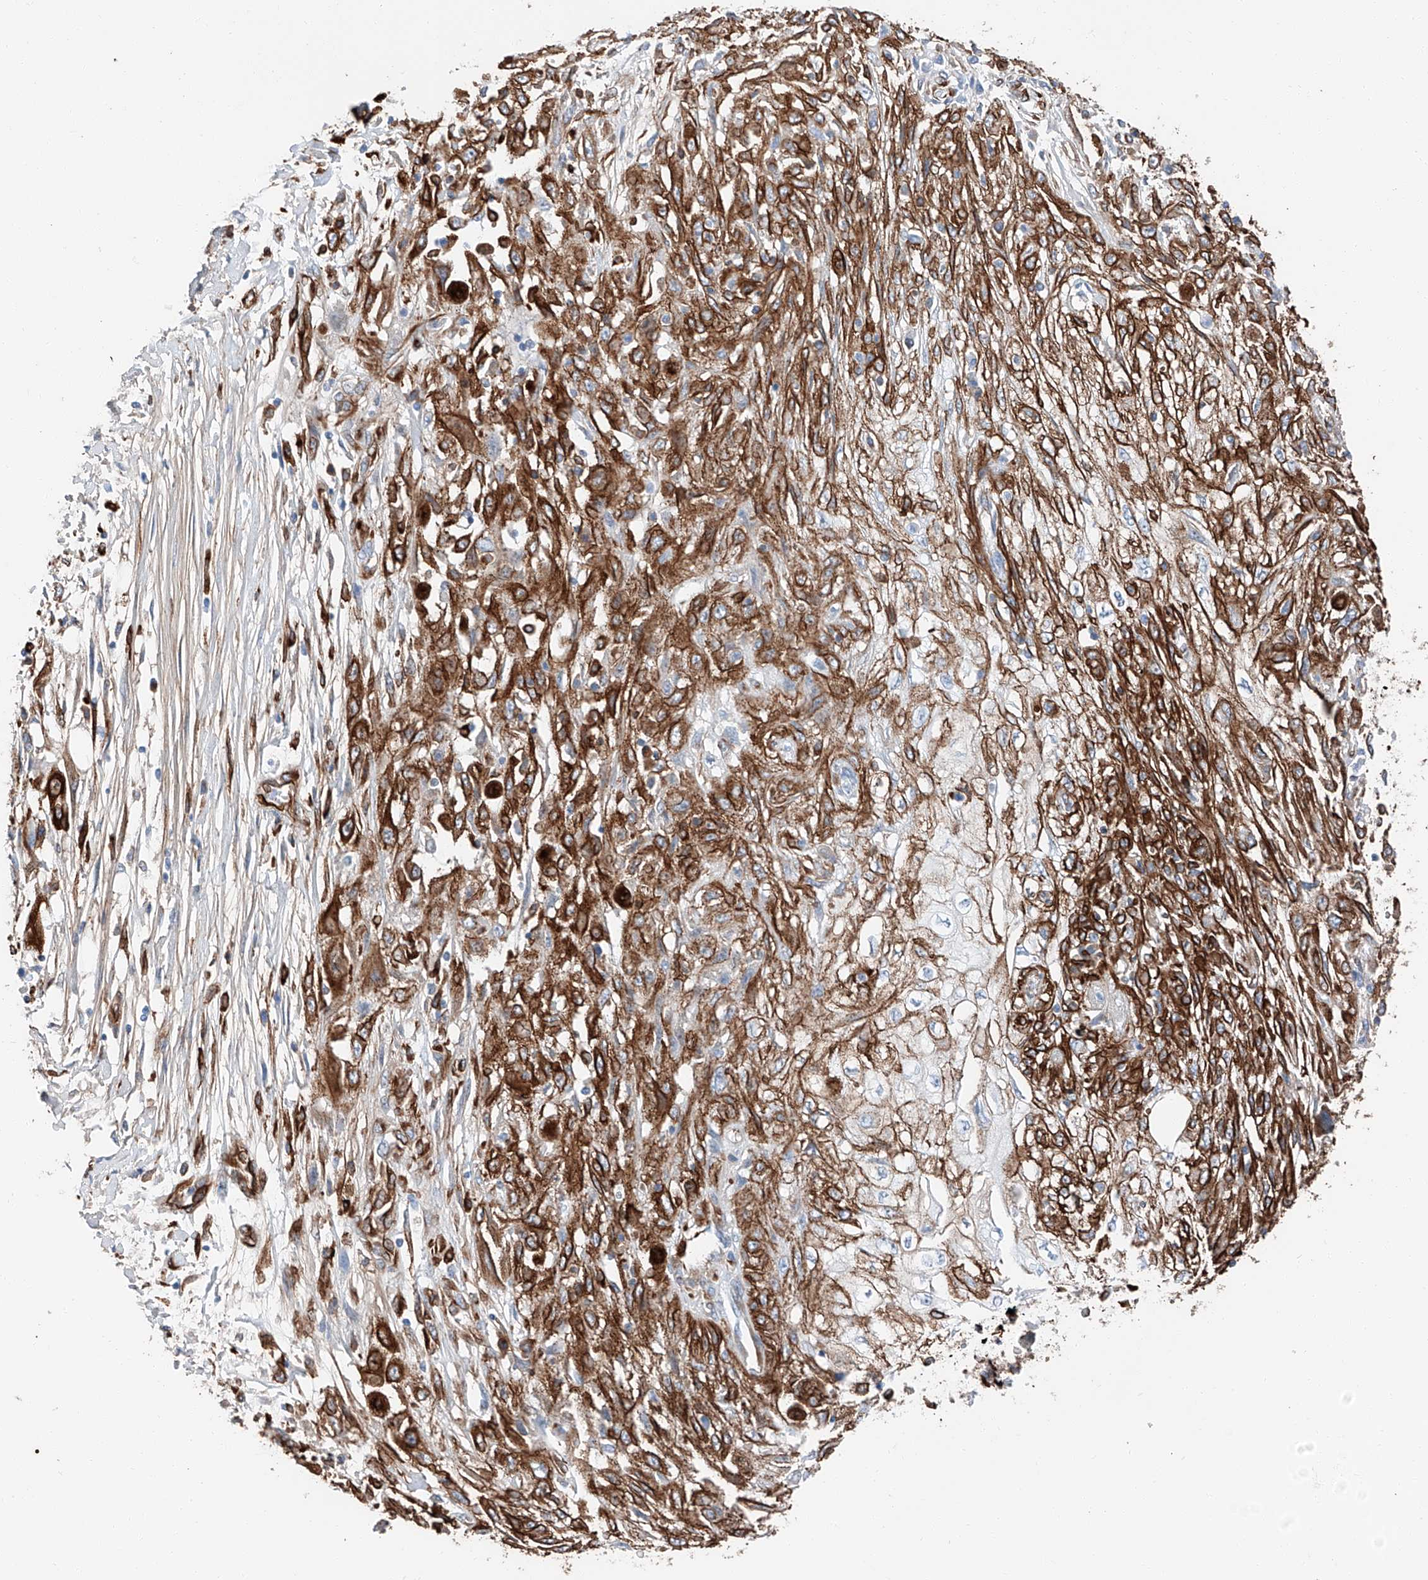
{"staining": {"intensity": "strong", "quantity": "25%-75%", "location": "cytoplasmic/membranous"}, "tissue": "skin cancer", "cell_type": "Tumor cells", "image_type": "cancer", "snomed": [{"axis": "morphology", "description": "Squamous cell carcinoma, NOS"}, {"axis": "morphology", "description": "Squamous cell carcinoma, metastatic, NOS"}, {"axis": "topography", "description": "Skin"}, {"axis": "topography", "description": "Lymph node"}], "caption": "This micrograph displays skin cancer (metastatic squamous cell carcinoma) stained with IHC to label a protein in brown. The cytoplasmic/membranous of tumor cells show strong positivity for the protein. Nuclei are counter-stained blue.", "gene": "ZNF804A", "patient": {"sex": "male", "age": 75}}